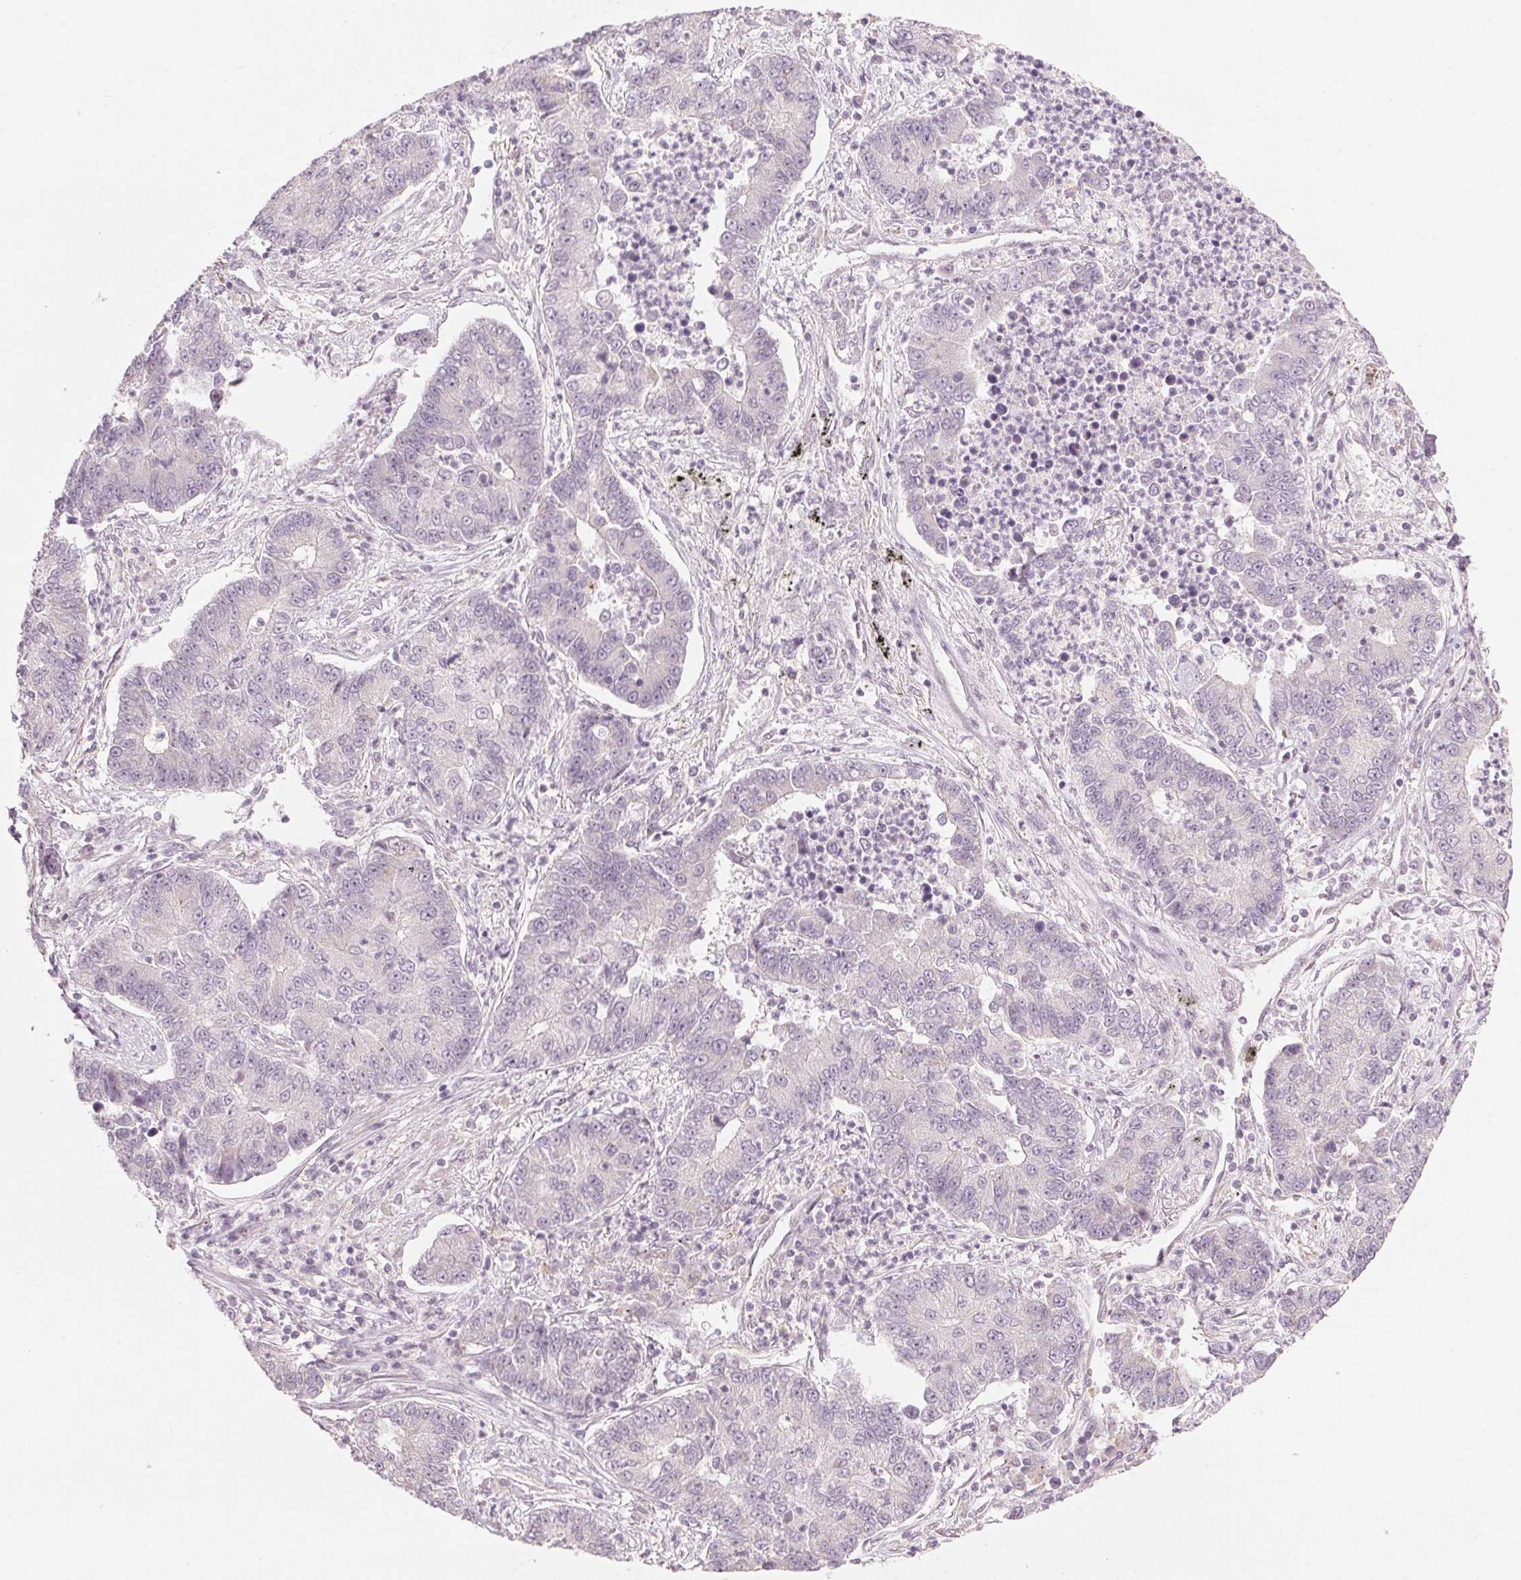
{"staining": {"intensity": "negative", "quantity": "none", "location": "none"}, "tissue": "lung cancer", "cell_type": "Tumor cells", "image_type": "cancer", "snomed": [{"axis": "morphology", "description": "Adenocarcinoma, NOS"}, {"axis": "topography", "description": "Lung"}], "caption": "DAB (3,3'-diaminobenzidine) immunohistochemical staining of human lung cancer (adenocarcinoma) shows no significant expression in tumor cells. (Immunohistochemistry (ihc), brightfield microscopy, high magnification).", "gene": "TMED6", "patient": {"sex": "female", "age": 57}}